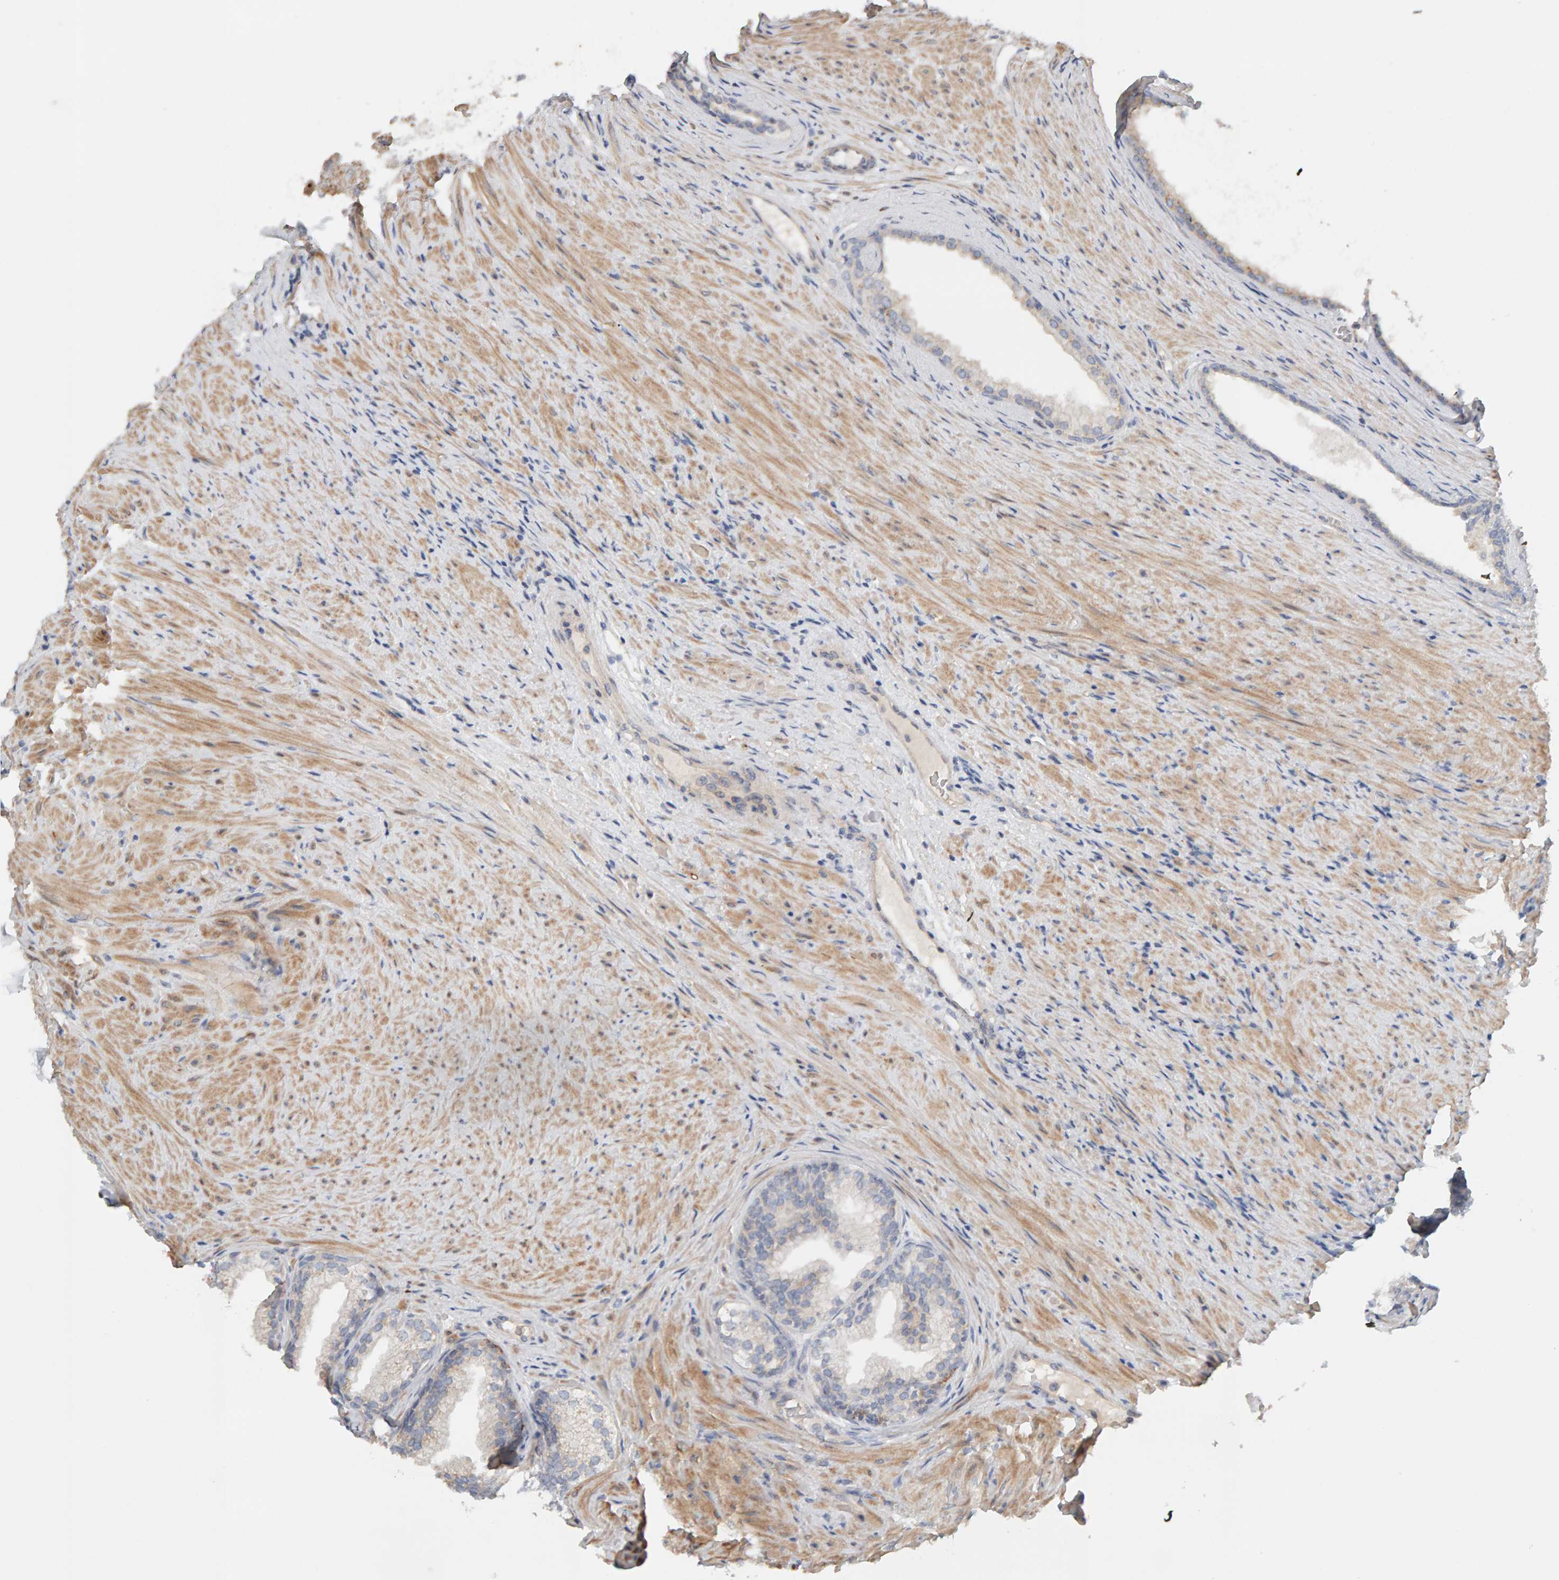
{"staining": {"intensity": "weak", "quantity": "<25%", "location": "cytoplasmic/membranous"}, "tissue": "prostate", "cell_type": "Glandular cells", "image_type": "normal", "snomed": [{"axis": "morphology", "description": "Normal tissue, NOS"}, {"axis": "topography", "description": "Prostate"}], "caption": "Immunohistochemistry (IHC) micrograph of benign prostate stained for a protein (brown), which reveals no positivity in glandular cells.", "gene": "IPPK", "patient": {"sex": "male", "age": 76}}